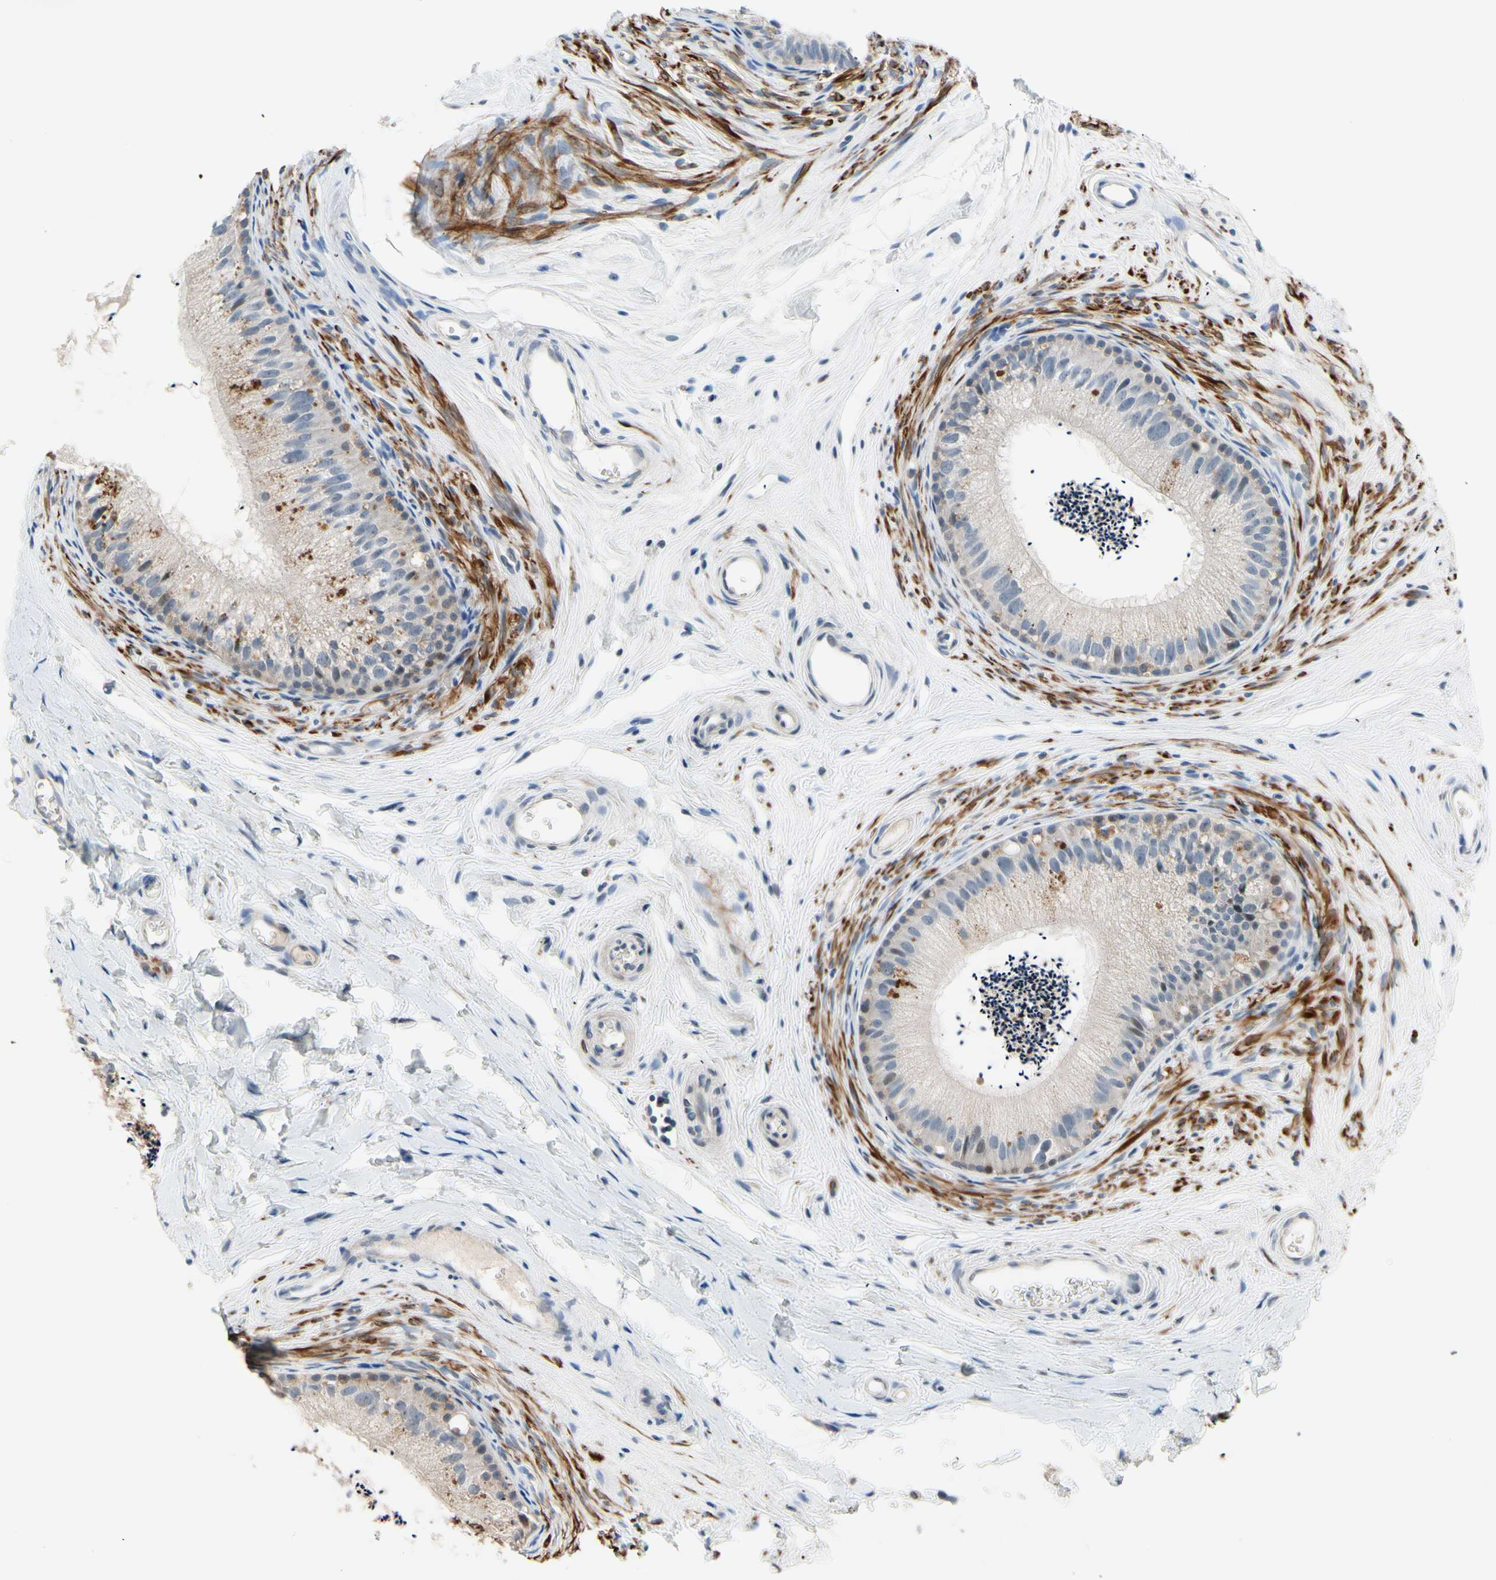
{"staining": {"intensity": "weak", "quantity": "<25%", "location": "cytoplasmic/membranous"}, "tissue": "epididymis", "cell_type": "Glandular cells", "image_type": "normal", "snomed": [{"axis": "morphology", "description": "Normal tissue, NOS"}, {"axis": "topography", "description": "Epididymis"}], "caption": "The IHC micrograph has no significant staining in glandular cells of epididymis. (DAB (3,3'-diaminobenzidine) IHC visualized using brightfield microscopy, high magnification).", "gene": "SLC27A6", "patient": {"sex": "male", "age": 56}}